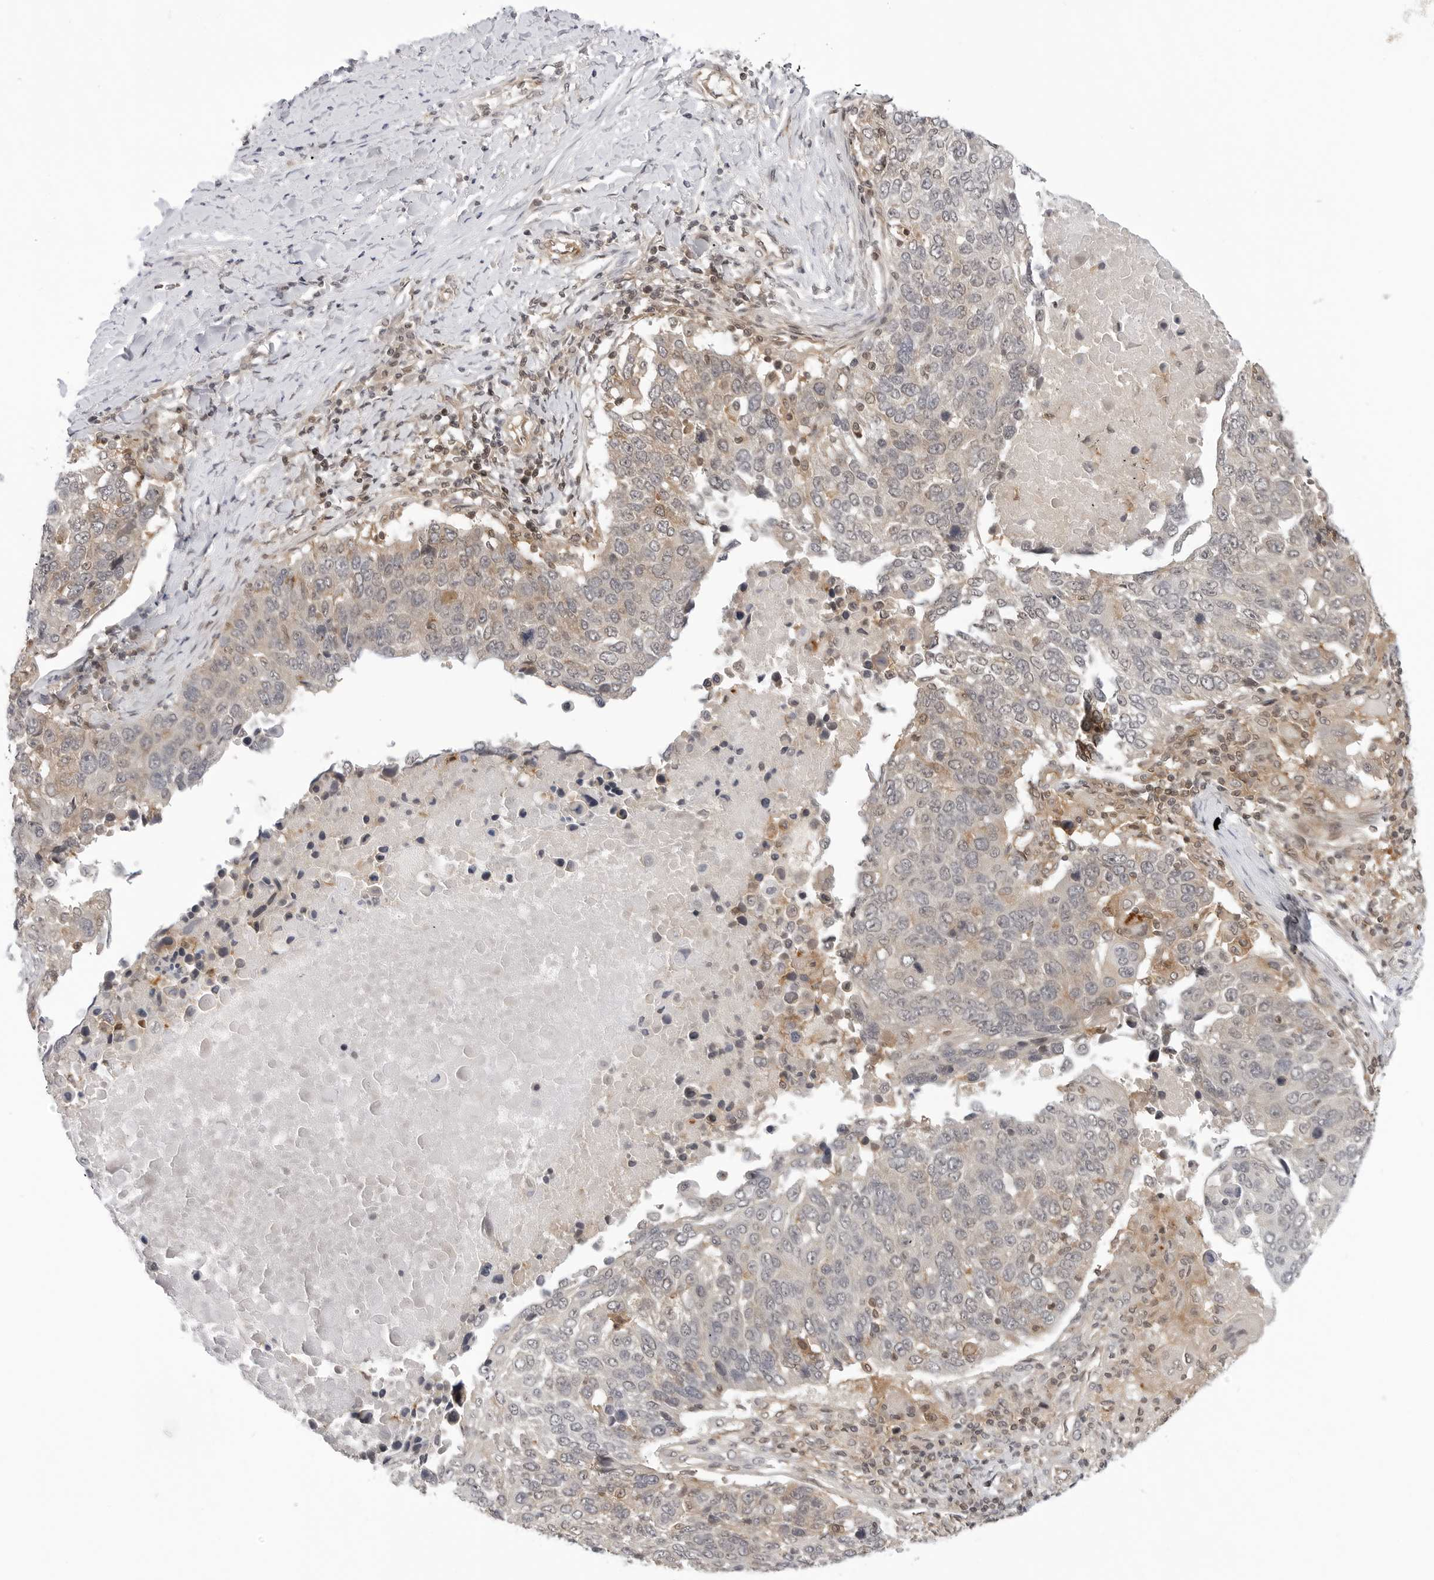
{"staining": {"intensity": "weak", "quantity": "<25%", "location": "cytoplasmic/membranous"}, "tissue": "lung cancer", "cell_type": "Tumor cells", "image_type": "cancer", "snomed": [{"axis": "morphology", "description": "Squamous cell carcinoma, NOS"}, {"axis": "topography", "description": "Lung"}], "caption": "Squamous cell carcinoma (lung) stained for a protein using immunohistochemistry demonstrates no positivity tumor cells.", "gene": "MAP2K5", "patient": {"sex": "male", "age": 66}}